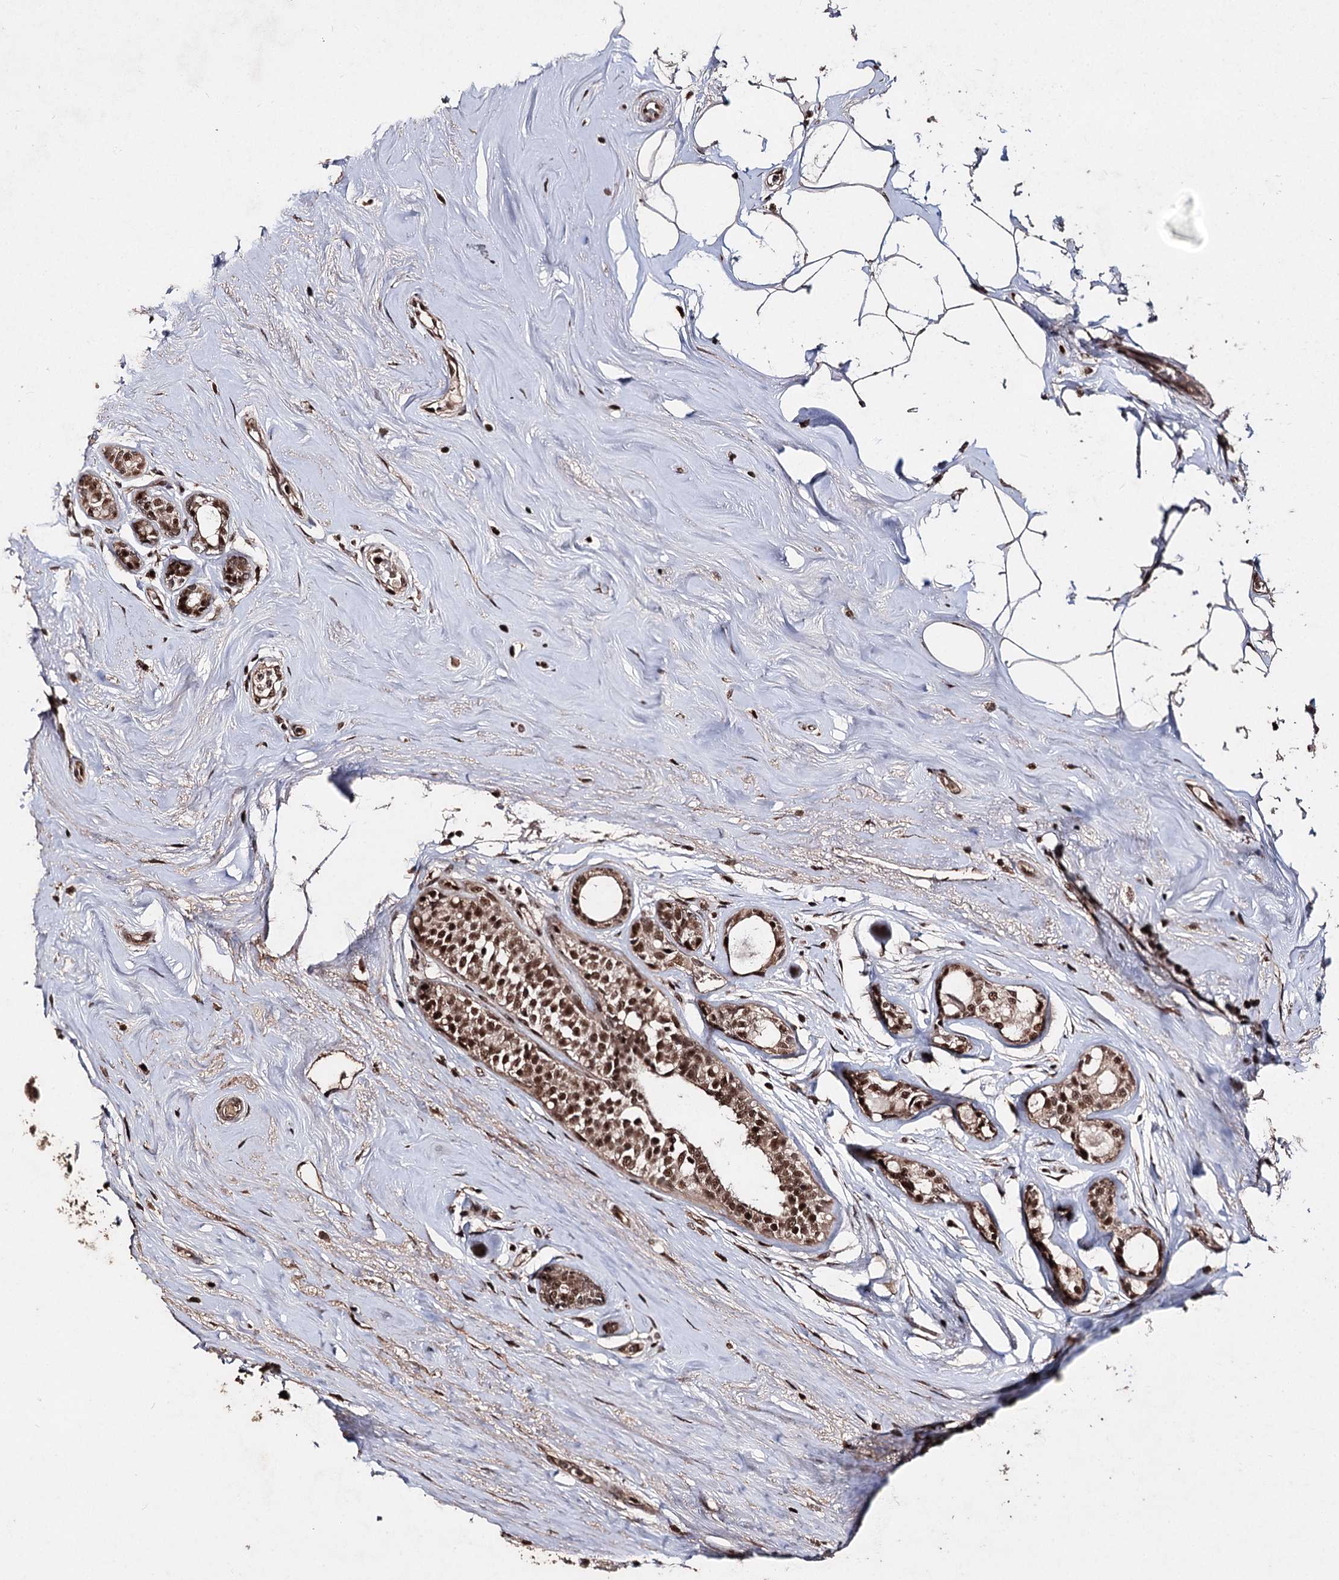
{"staining": {"intensity": "moderate", "quantity": ">75%", "location": "nuclear"}, "tissue": "breast cancer", "cell_type": "Tumor cells", "image_type": "cancer", "snomed": [{"axis": "morphology", "description": "Lobular carcinoma"}, {"axis": "topography", "description": "Breast"}], "caption": "A medium amount of moderate nuclear staining is identified in about >75% of tumor cells in breast cancer (lobular carcinoma) tissue.", "gene": "U2SURP", "patient": {"sex": "female", "age": 51}}